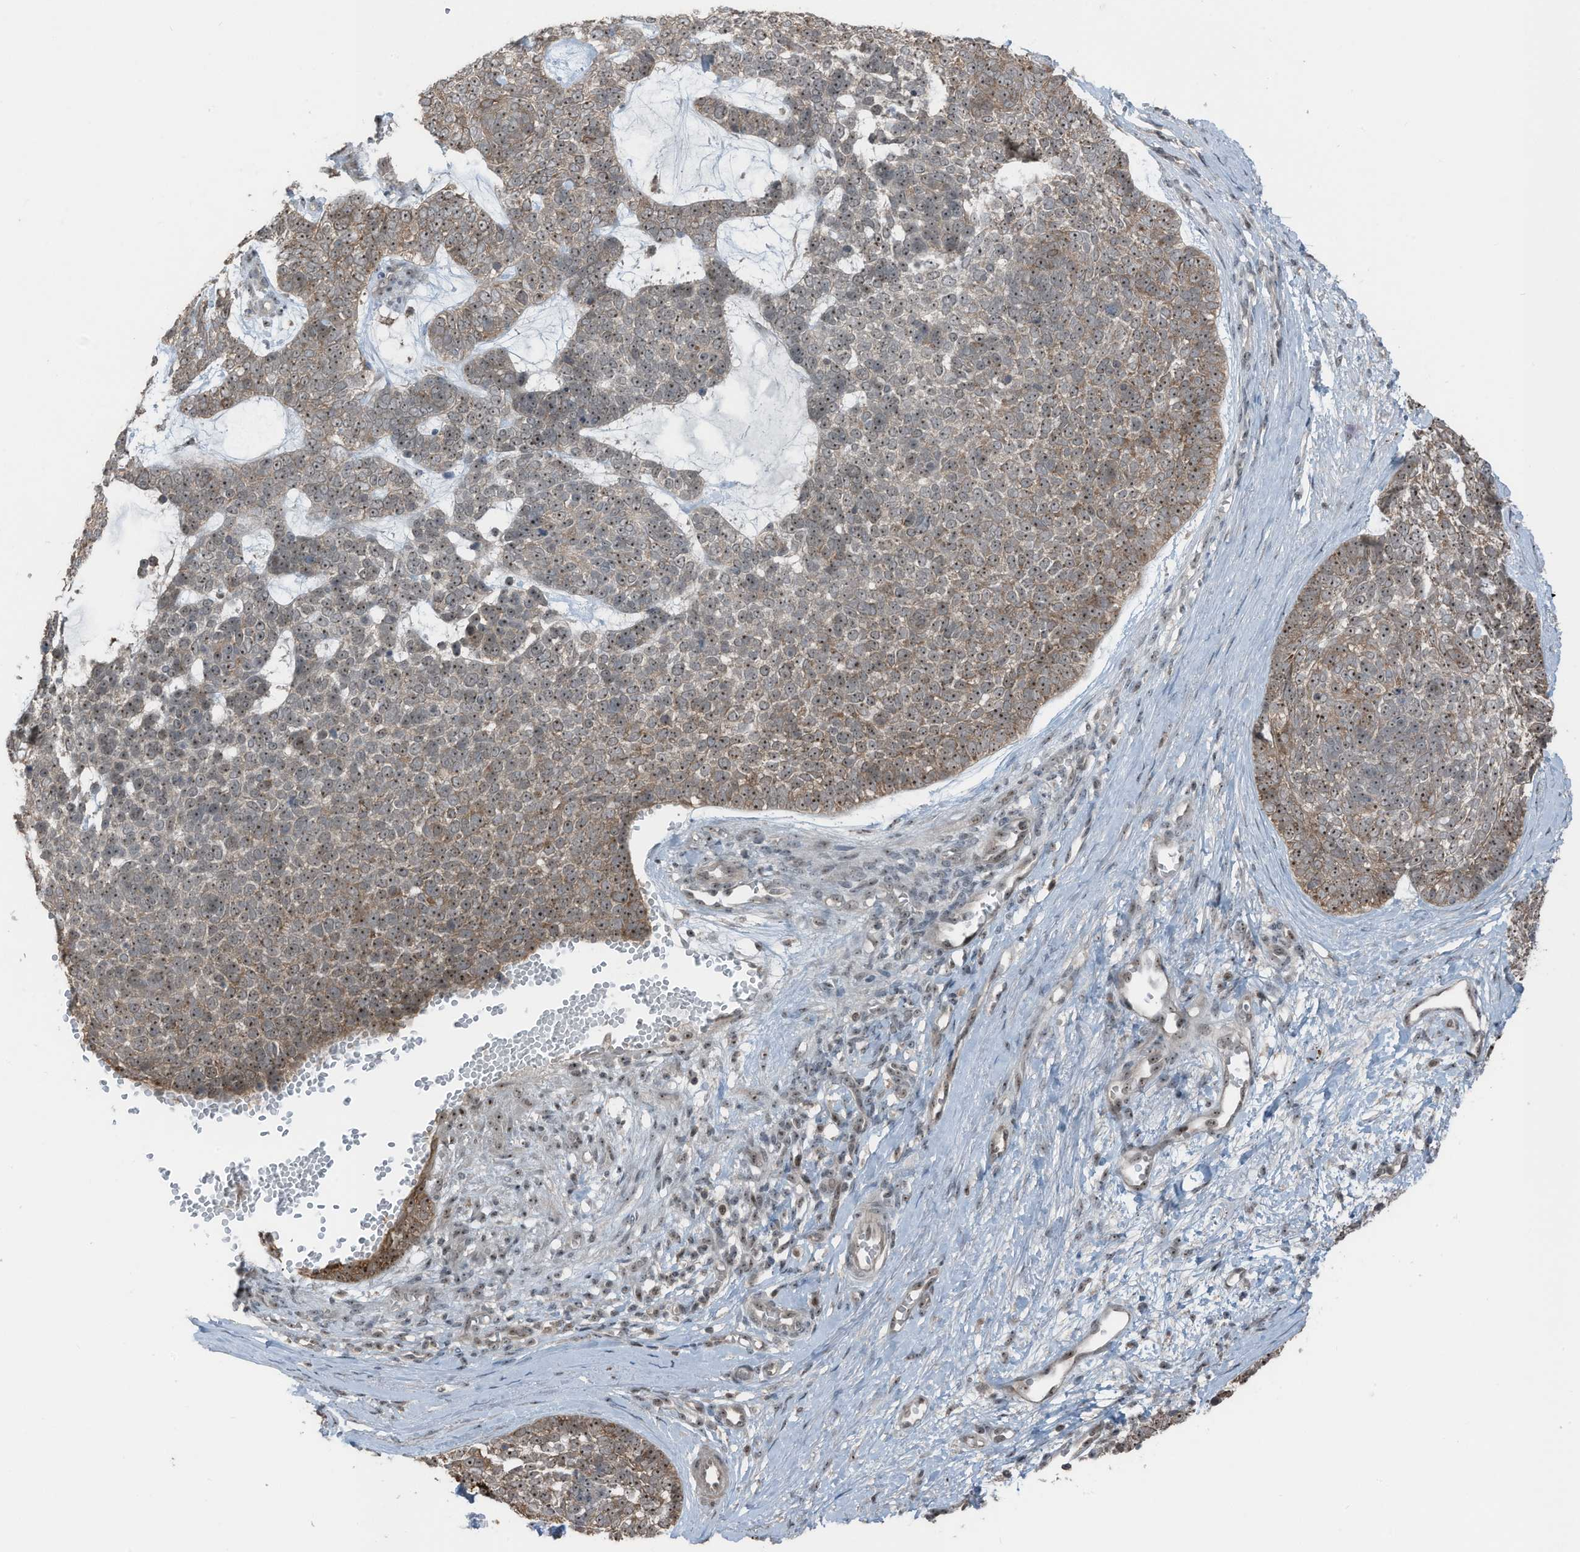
{"staining": {"intensity": "moderate", "quantity": ">75%", "location": "cytoplasmic/membranous,nuclear"}, "tissue": "skin cancer", "cell_type": "Tumor cells", "image_type": "cancer", "snomed": [{"axis": "morphology", "description": "Basal cell carcinoma"}, {"axis": "topography", "description": "Skin"}], "caption": "Brown immunohistochemical staining in skin cancer displays moderate cytoplasmic/membranous and nuclear positivity in about >75% of tumor cells.", "gene": "UTP3", "patient": {"sex": "female", "age": 81}}